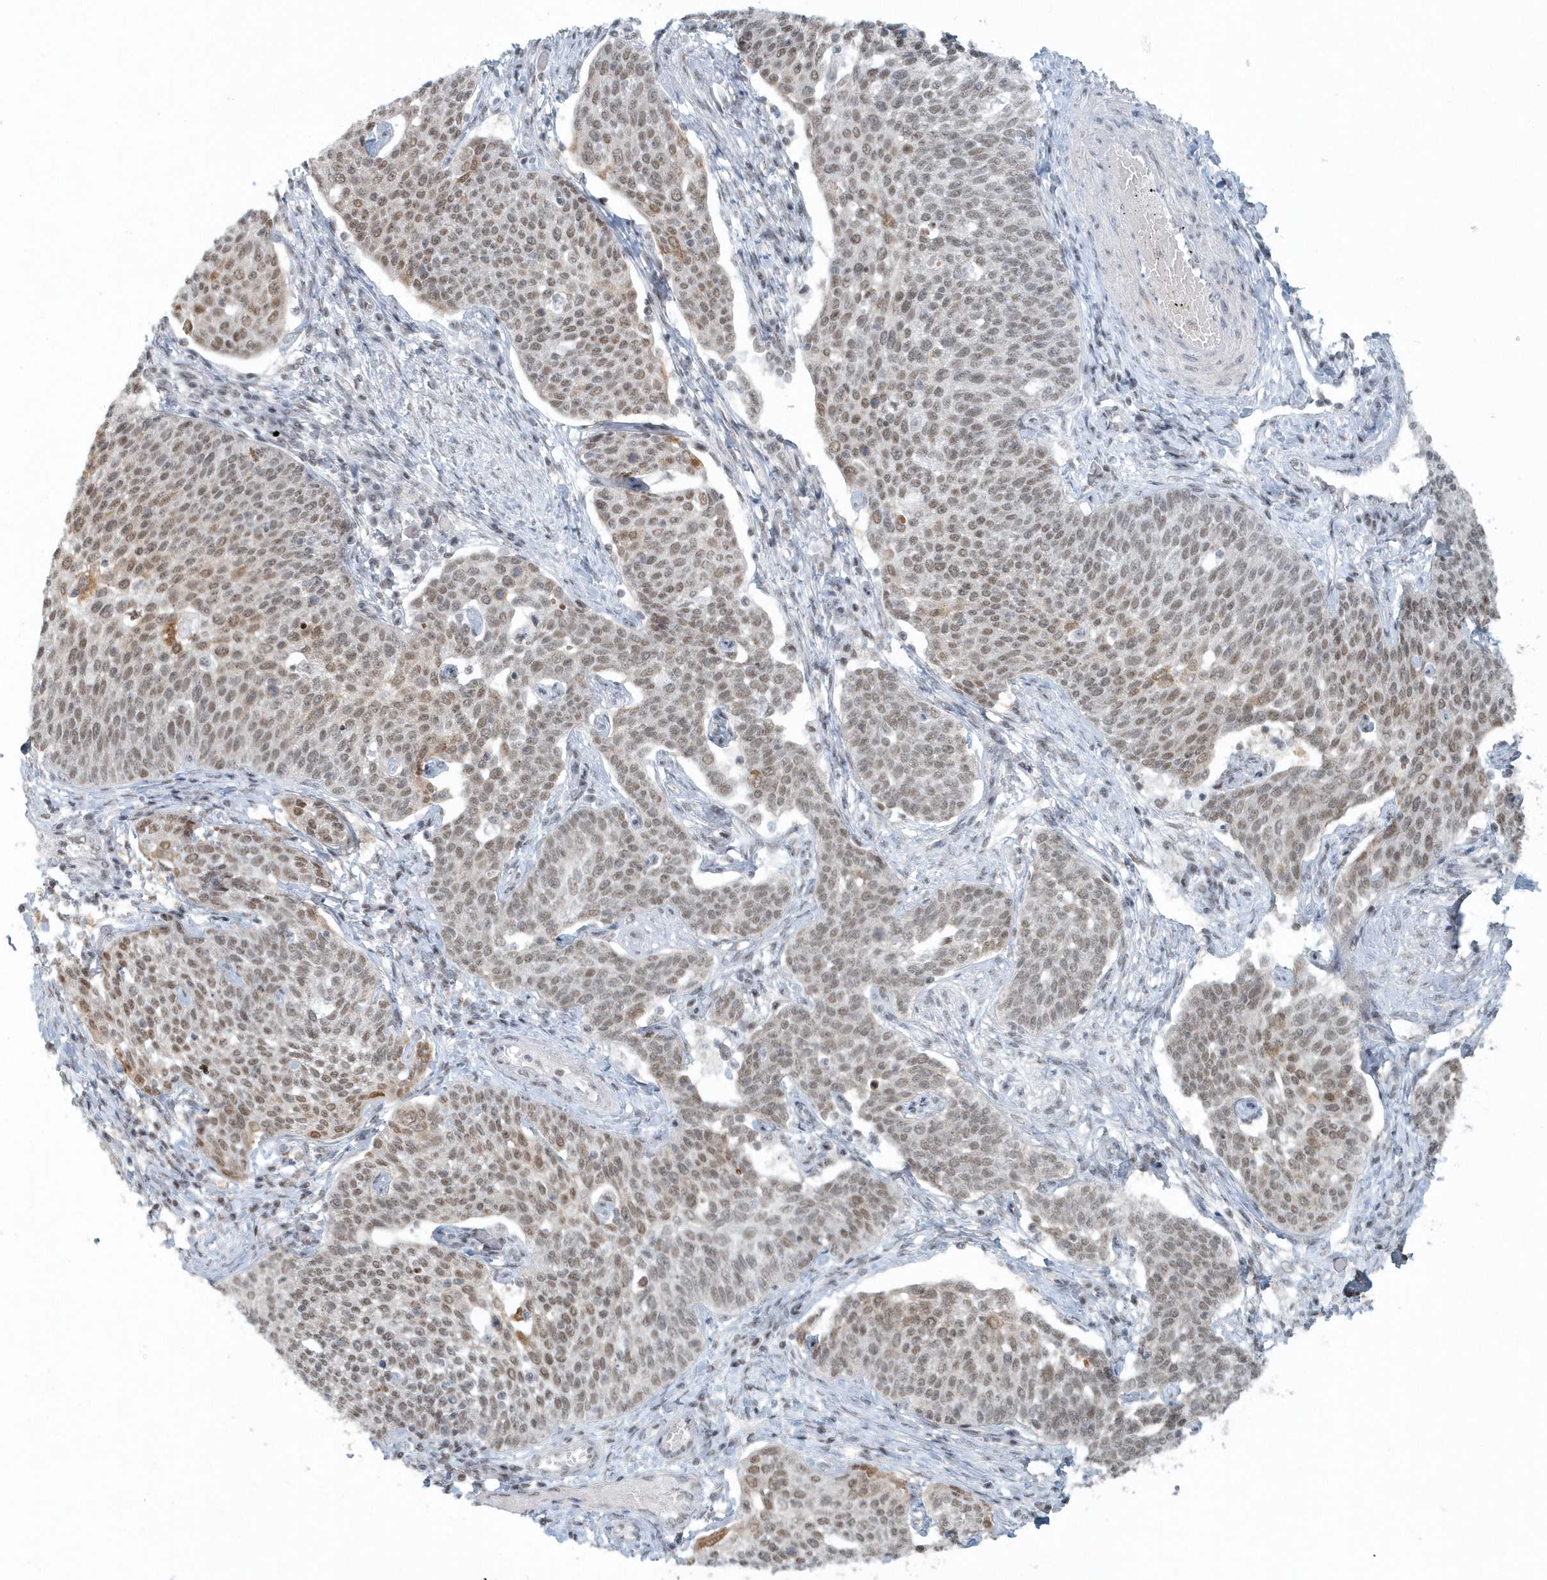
{"staining": {"intensity": "moderate", "quantity": "25%-75%", "location": "cytoplasmic/membranous,nuclear"}, "tissue": "cervical cancer", "cell_type": "Tumor cells", "image_type": "cancer", "snomed": [{"axis": "morphology", "description": "Squamous cell carcinoma, NOS"}, {"axis": "topography", "description": "Cervix"}], "caption": "Brown immunohistochemical staining in cervical cancer reveals moderate cytoplasmic/membranous and nuclear positivity in approximately 25%-75% of tumor cells. (DAB = brown stain, brightfield microscopy at high magnification).", "gene": "YTHDC1", "patient": {"sex": "female", "age": 34}}